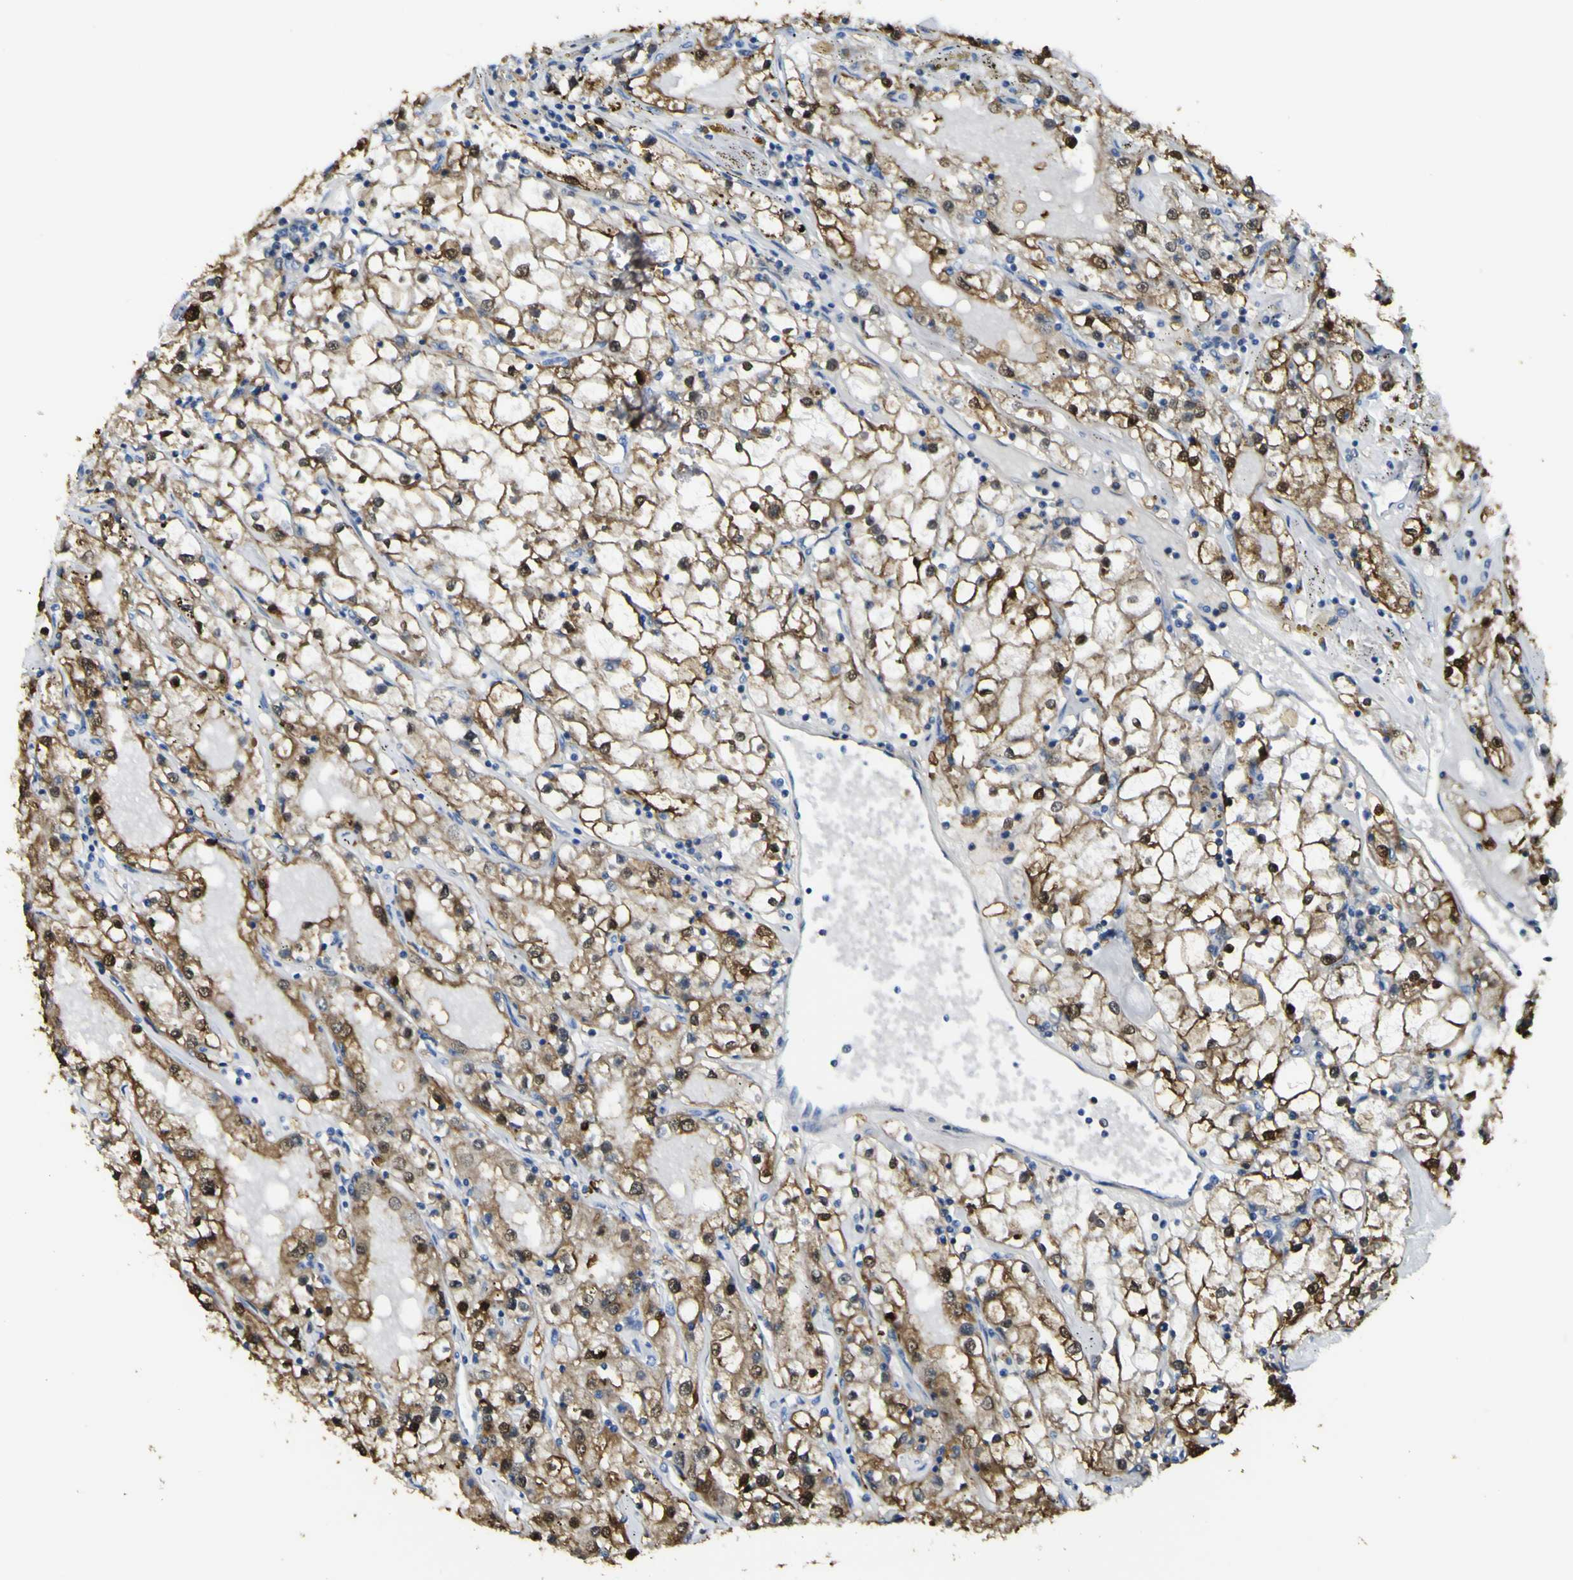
{"staining": {"intensity": "moderate", "quantity": ">75%", "location": "cytoplasmic/membranous,nuclear"}, "tissue": "renal cancer", "cell_type": "Tumor cells", "image_type": "cancer", "snomed": [{"axis": "morphology", "description": "Adenocarcinoma, NOS"}, {"axis": "topography", "description": "Kidney"}], "caption": "High-power microscopy captured an immunohistochemistry micrograph of renal adenocarcinoma, revealing moderate cytoplasmic/membranous and nuclear positivity in about >75% of tumor cells.", "gene": "ABHD3", "patient": {"sex": "male", "age": 56}}